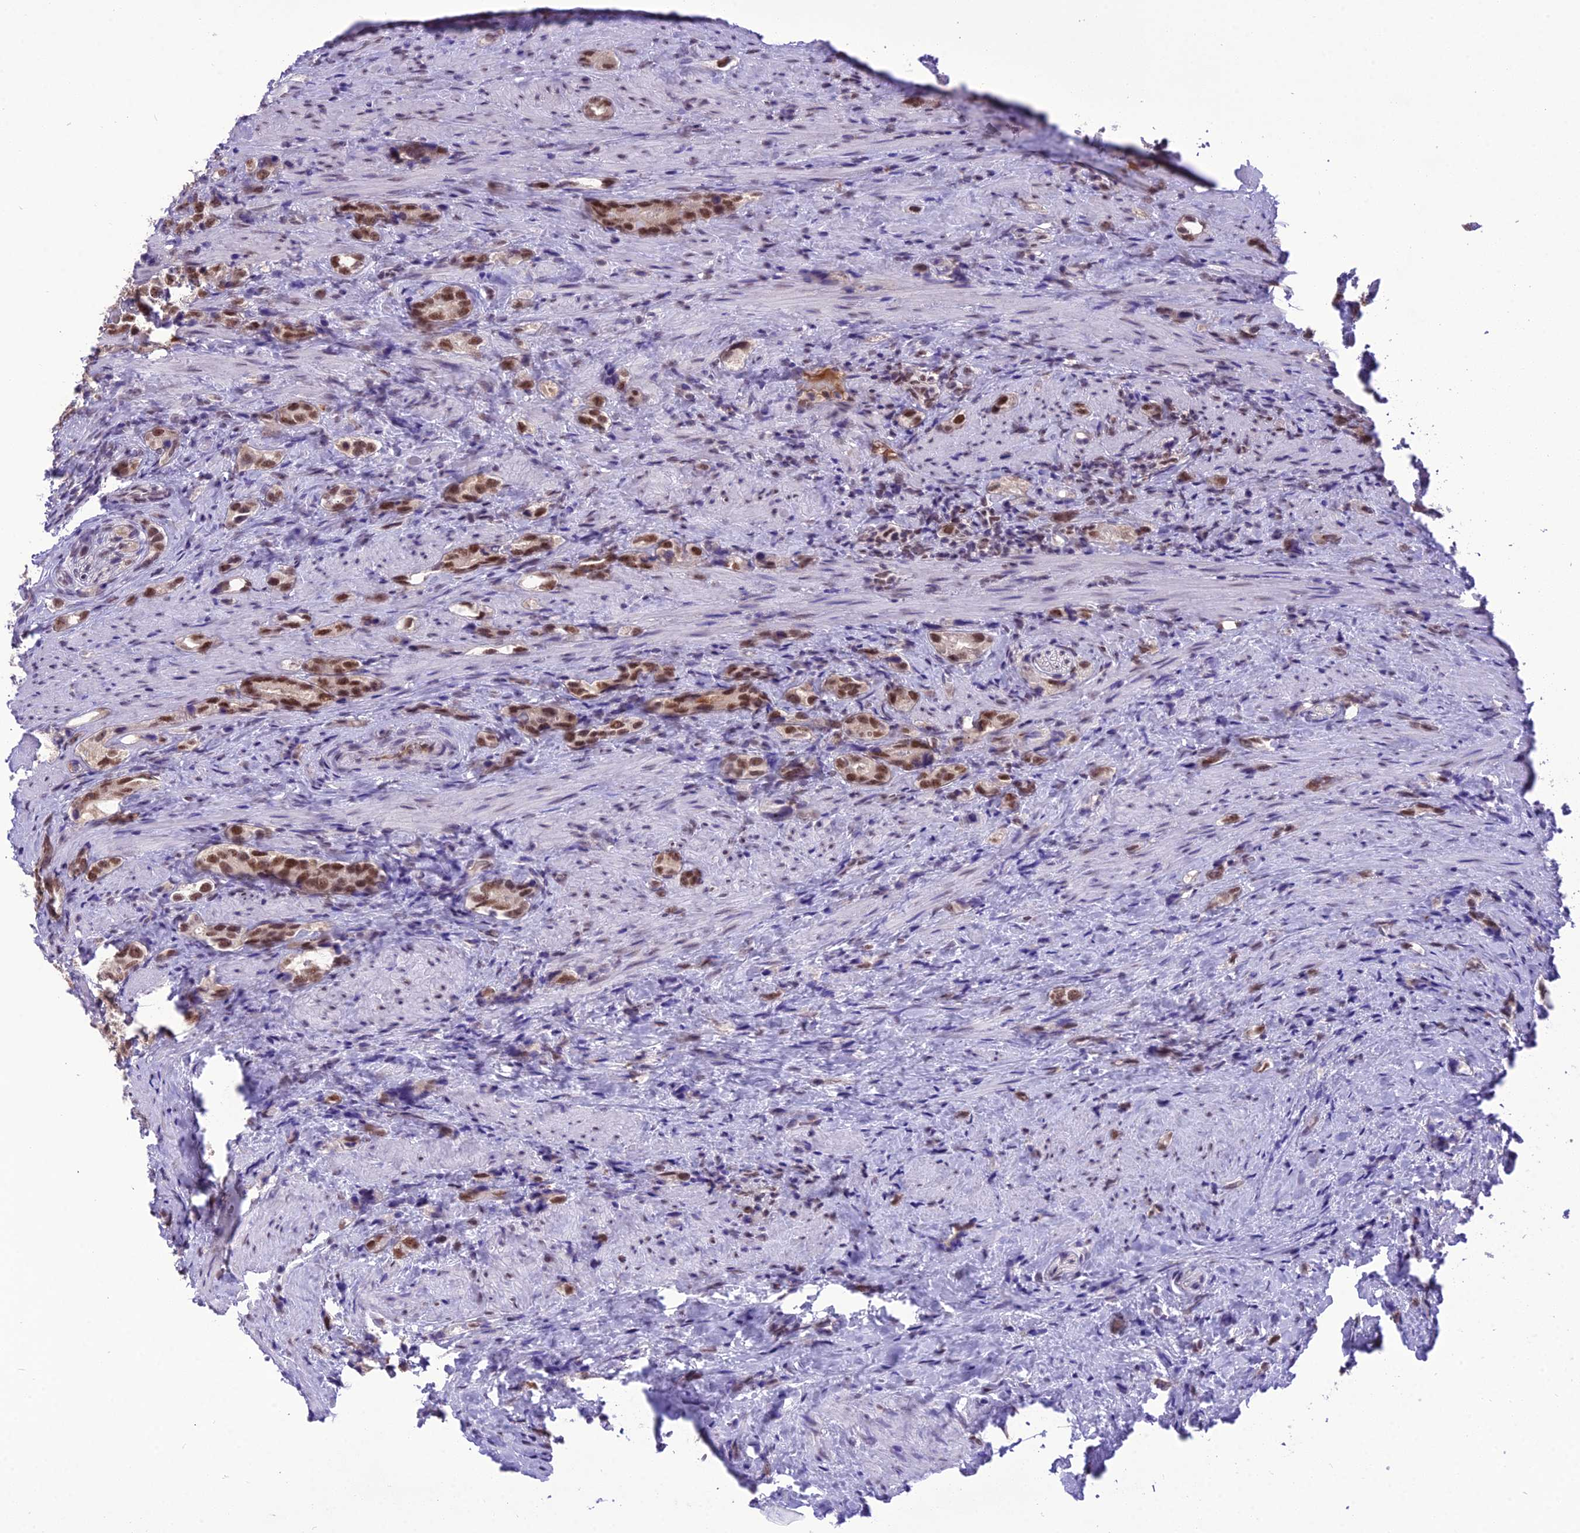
{"staining": {"intensity": "moderate", "quantity": ">75%", "location": "nuclear"}, "tissue": "prostate cancer", "cell_type": "Tumor cells", "image_type": "cancer", "snomed": [{"axis": "morphology", "description": "Adenocarcinoma, High grade"}, {"axis": "topography", "description": "Prostate"}], "caption": "Immunohistochemistry (IHC) of adenocarcinoma (high-grade) (prostate) reveals medium levels of moderate nuclear staining in about >75% of tumor cells.", "gene": "SH3RF3", "patient": {"sex": "male", "age": 63}}